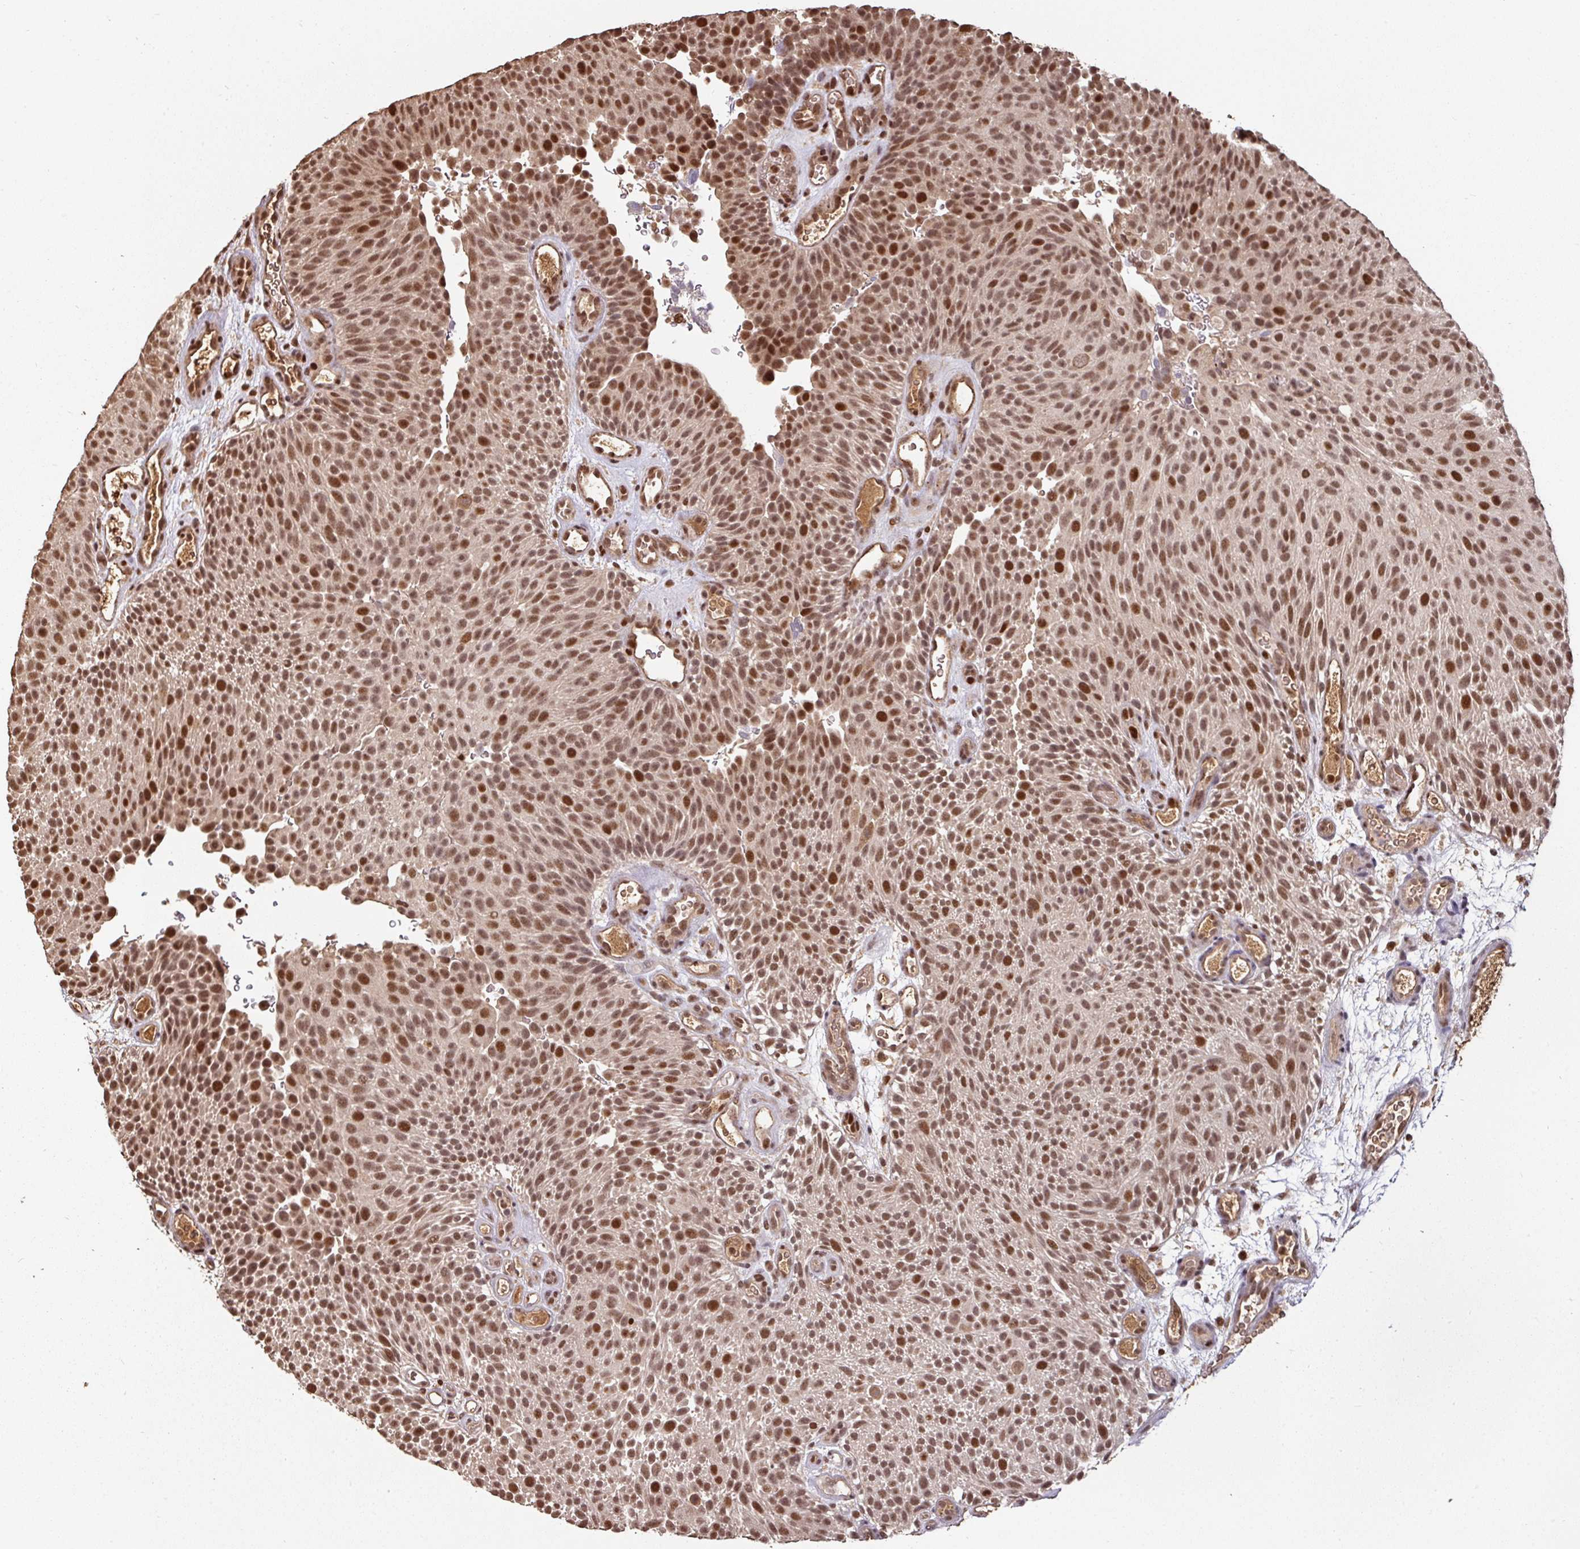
{"staining": {"intensity": "strong", "quantity": ">75%", "location": "nuclear"}, "tissue": "urothelial cancer", "cell_type": "Tumor cells", "image_type": "cancer", "snomed": [{"axis": "morphology", "description": "Urothelial carcinoma, Low grade"}, {"axis": "topography", "description": "Urinary bladder"}], "caption": "Tumor cells reveal strong nuclear staining in about >75% of cells in urothelial carcinoma (low-grade).", "gene": "POLD1", "patient": {"sex": "male", "age": 78}}